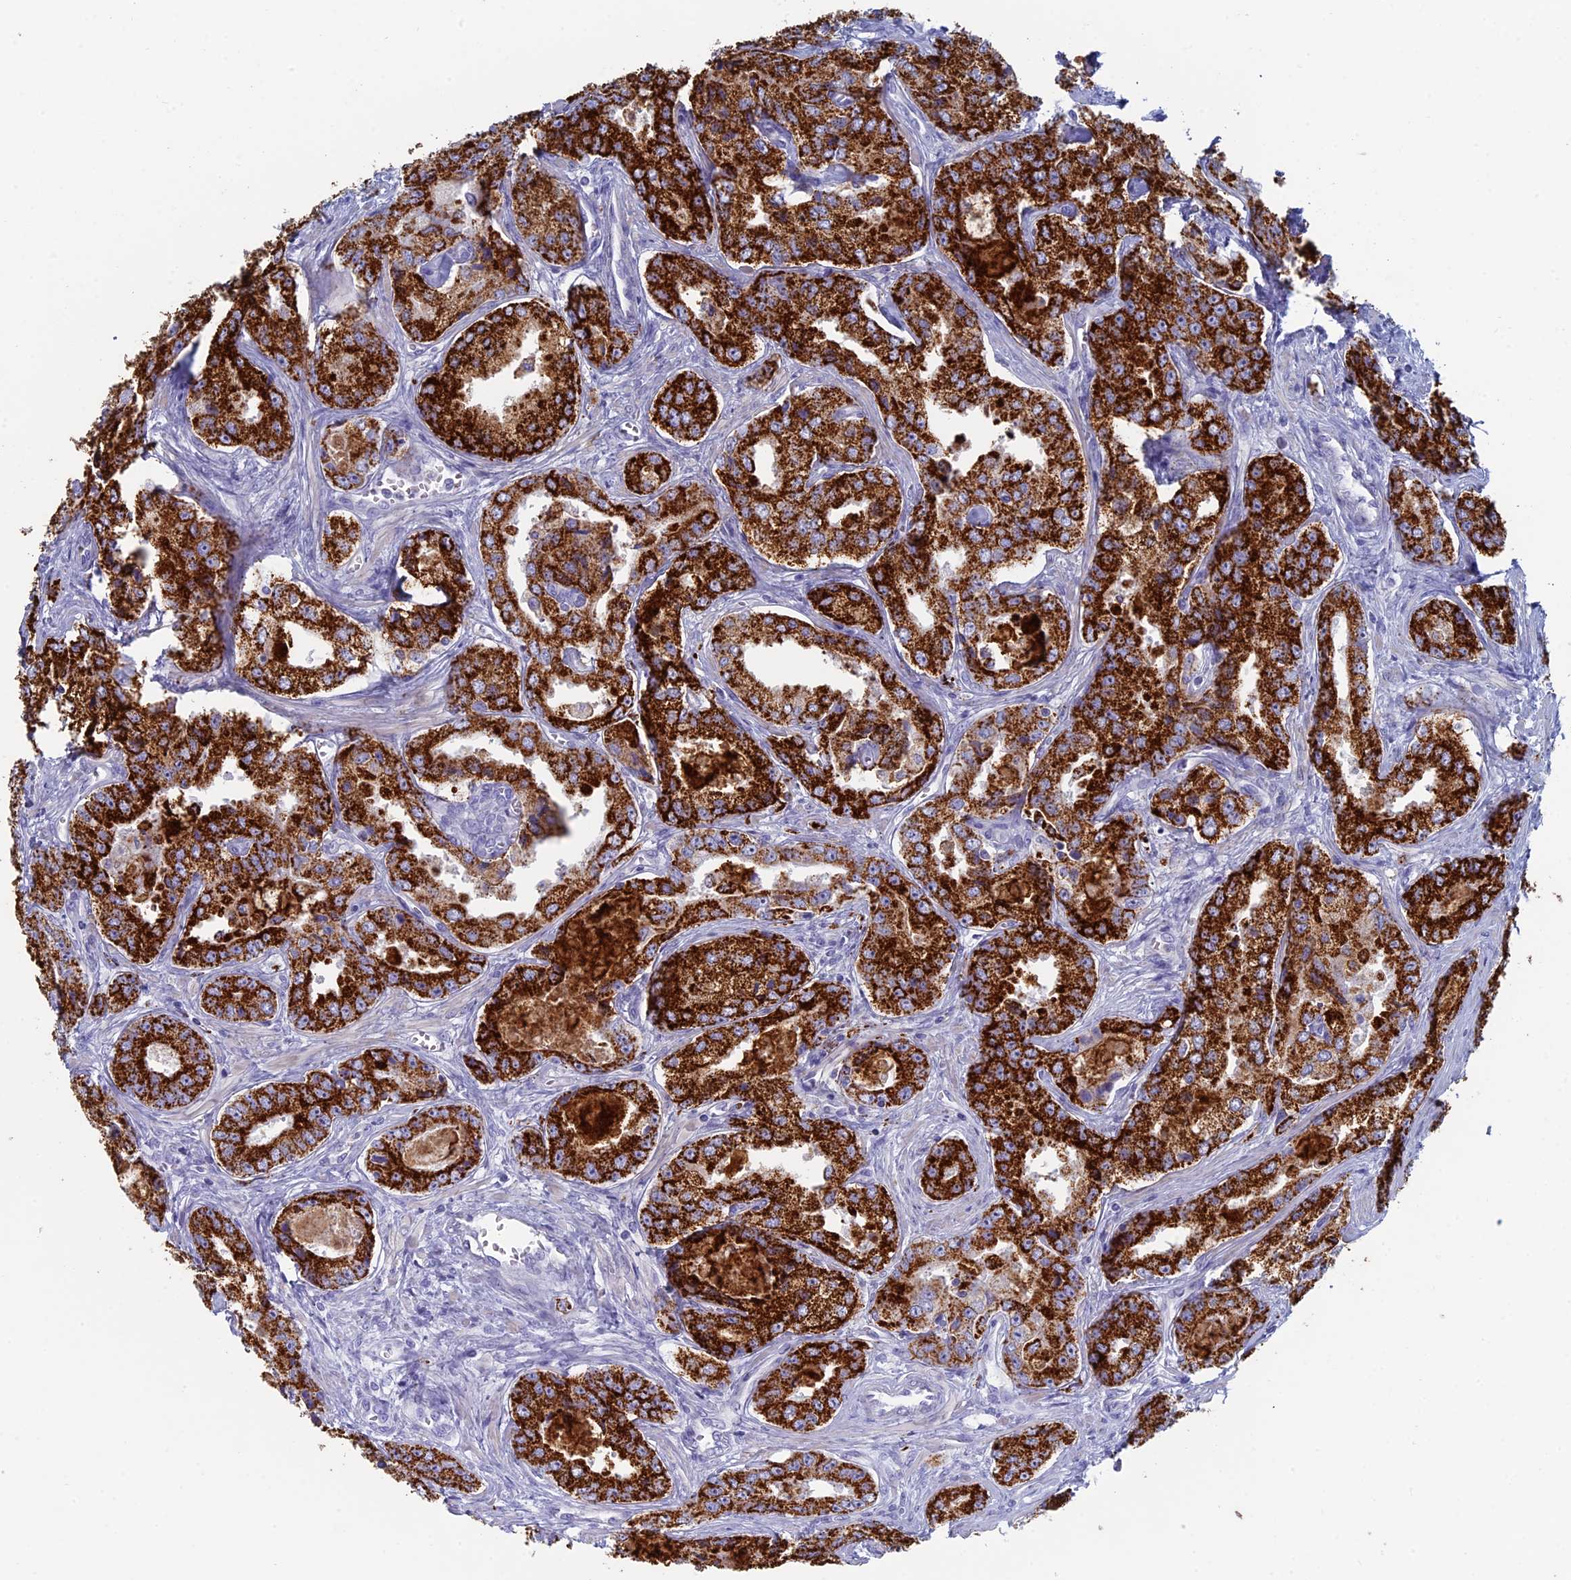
{"staining": {"intensity": "strong", "quantity": ">75%", "location": "cytoplasmic/membranous"}, "tissue": "prostate cancer", "cell_type": "Tumor cells", "image_type": "cancer", "snomed": [{"axis": "morphology", "description": "Adenocarcinoma, Low grade"}, {"axis": "topography", "description": "Prostate"}], "caption": "The image exhibits staining of prostate cancer (adenocarcinoma (low-grade)), revealing strong cytoplasmic/membranous protein staining (brown color) within tumor cells.", "gene": "ALMS1", "patient": {"sex": "male", "age": 68}}